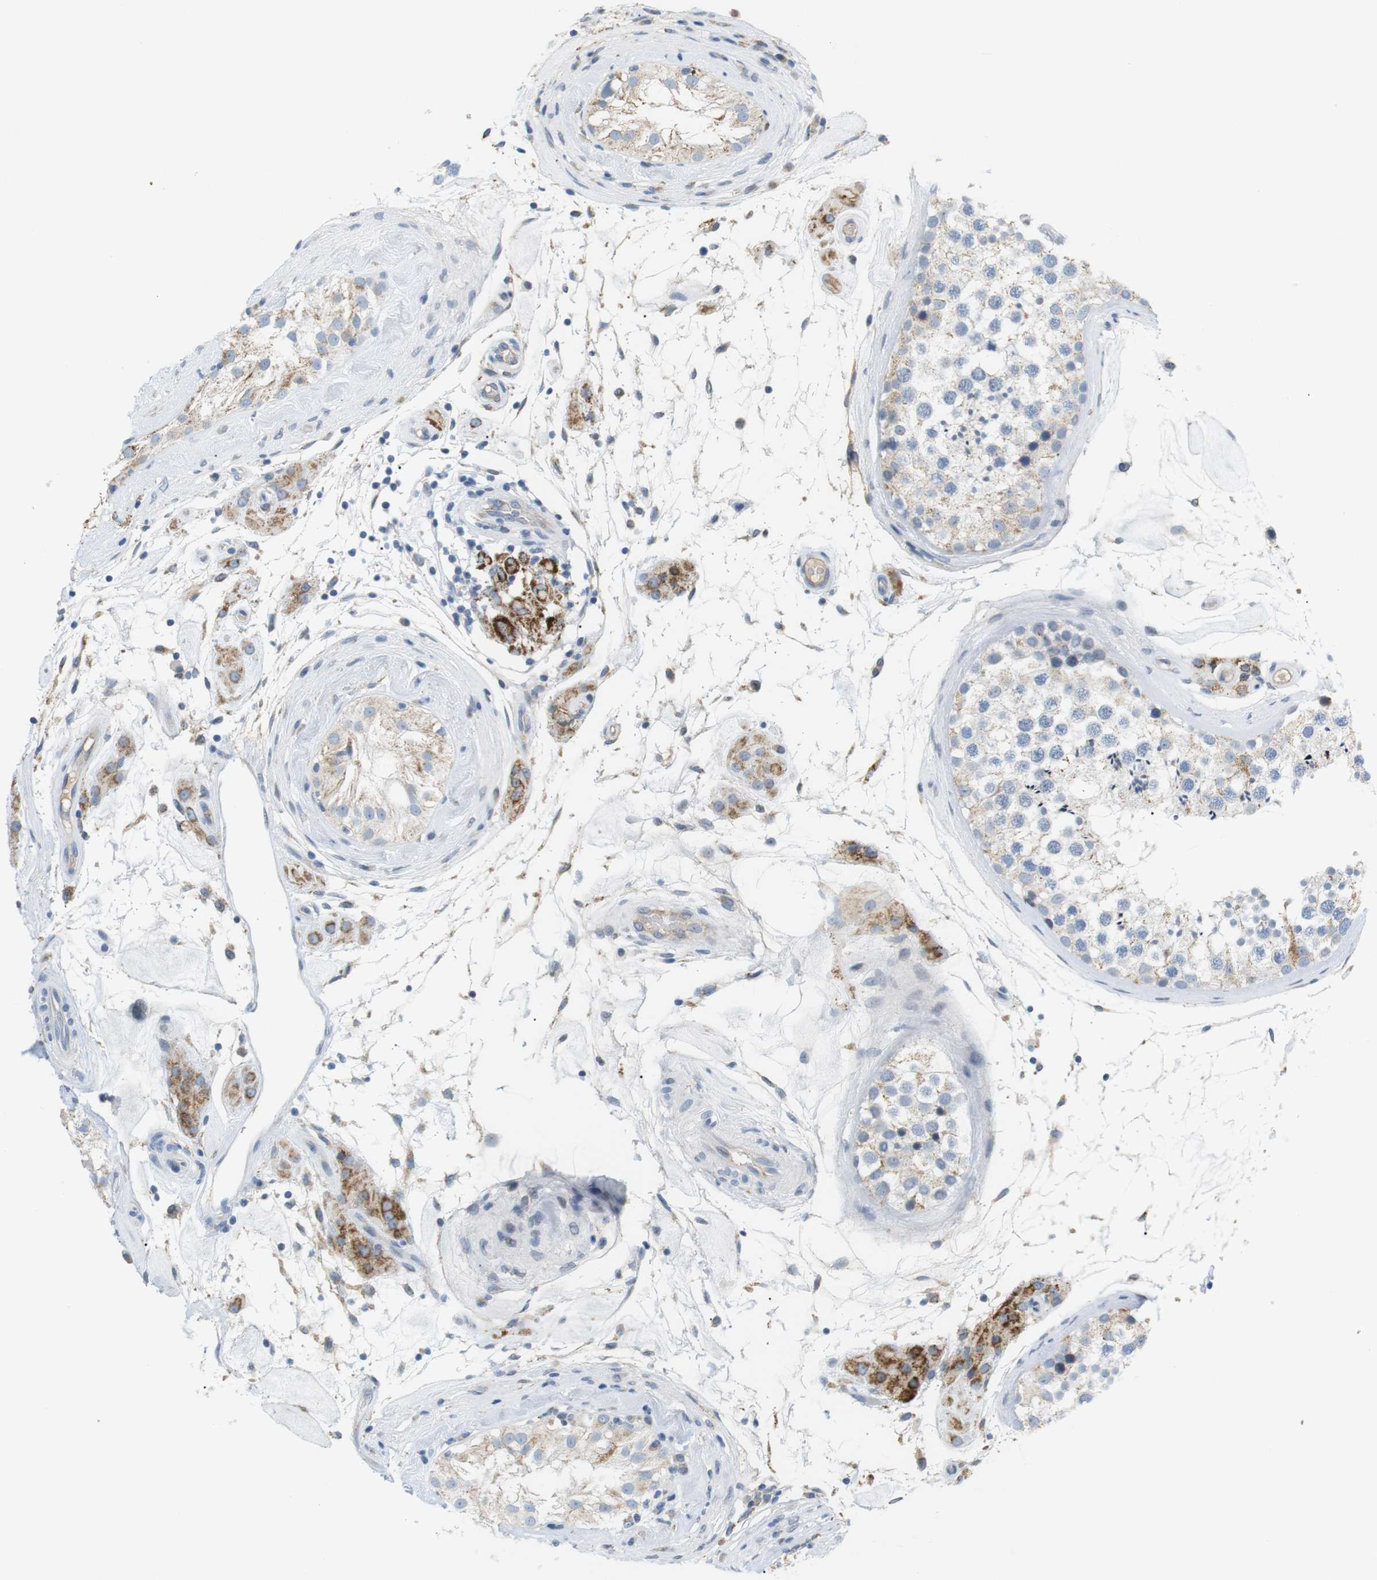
{"staining": {"intensity": "weak", "quantity": "25%-75%", "location": "cytoplasmic/membranous"}, "tissue": "testis", "cell_type": "Cells in seminiferous ducts", "image_type": "normal", "snomed": [{"axis": "morphology", "description": "Normal tissue, NOS"}, {"axis": "topography", "description": "Testis"}], "caption": "A photomicrograph showing weak cytoplasmic/membranous staining in approximately 25%-75% of cells in seminiferous ducts in unremarkable testis, as visualized by brown immunohistochemical staining.", "gene": "CD300E", "patient": {"sex": "male", "age": 46}}